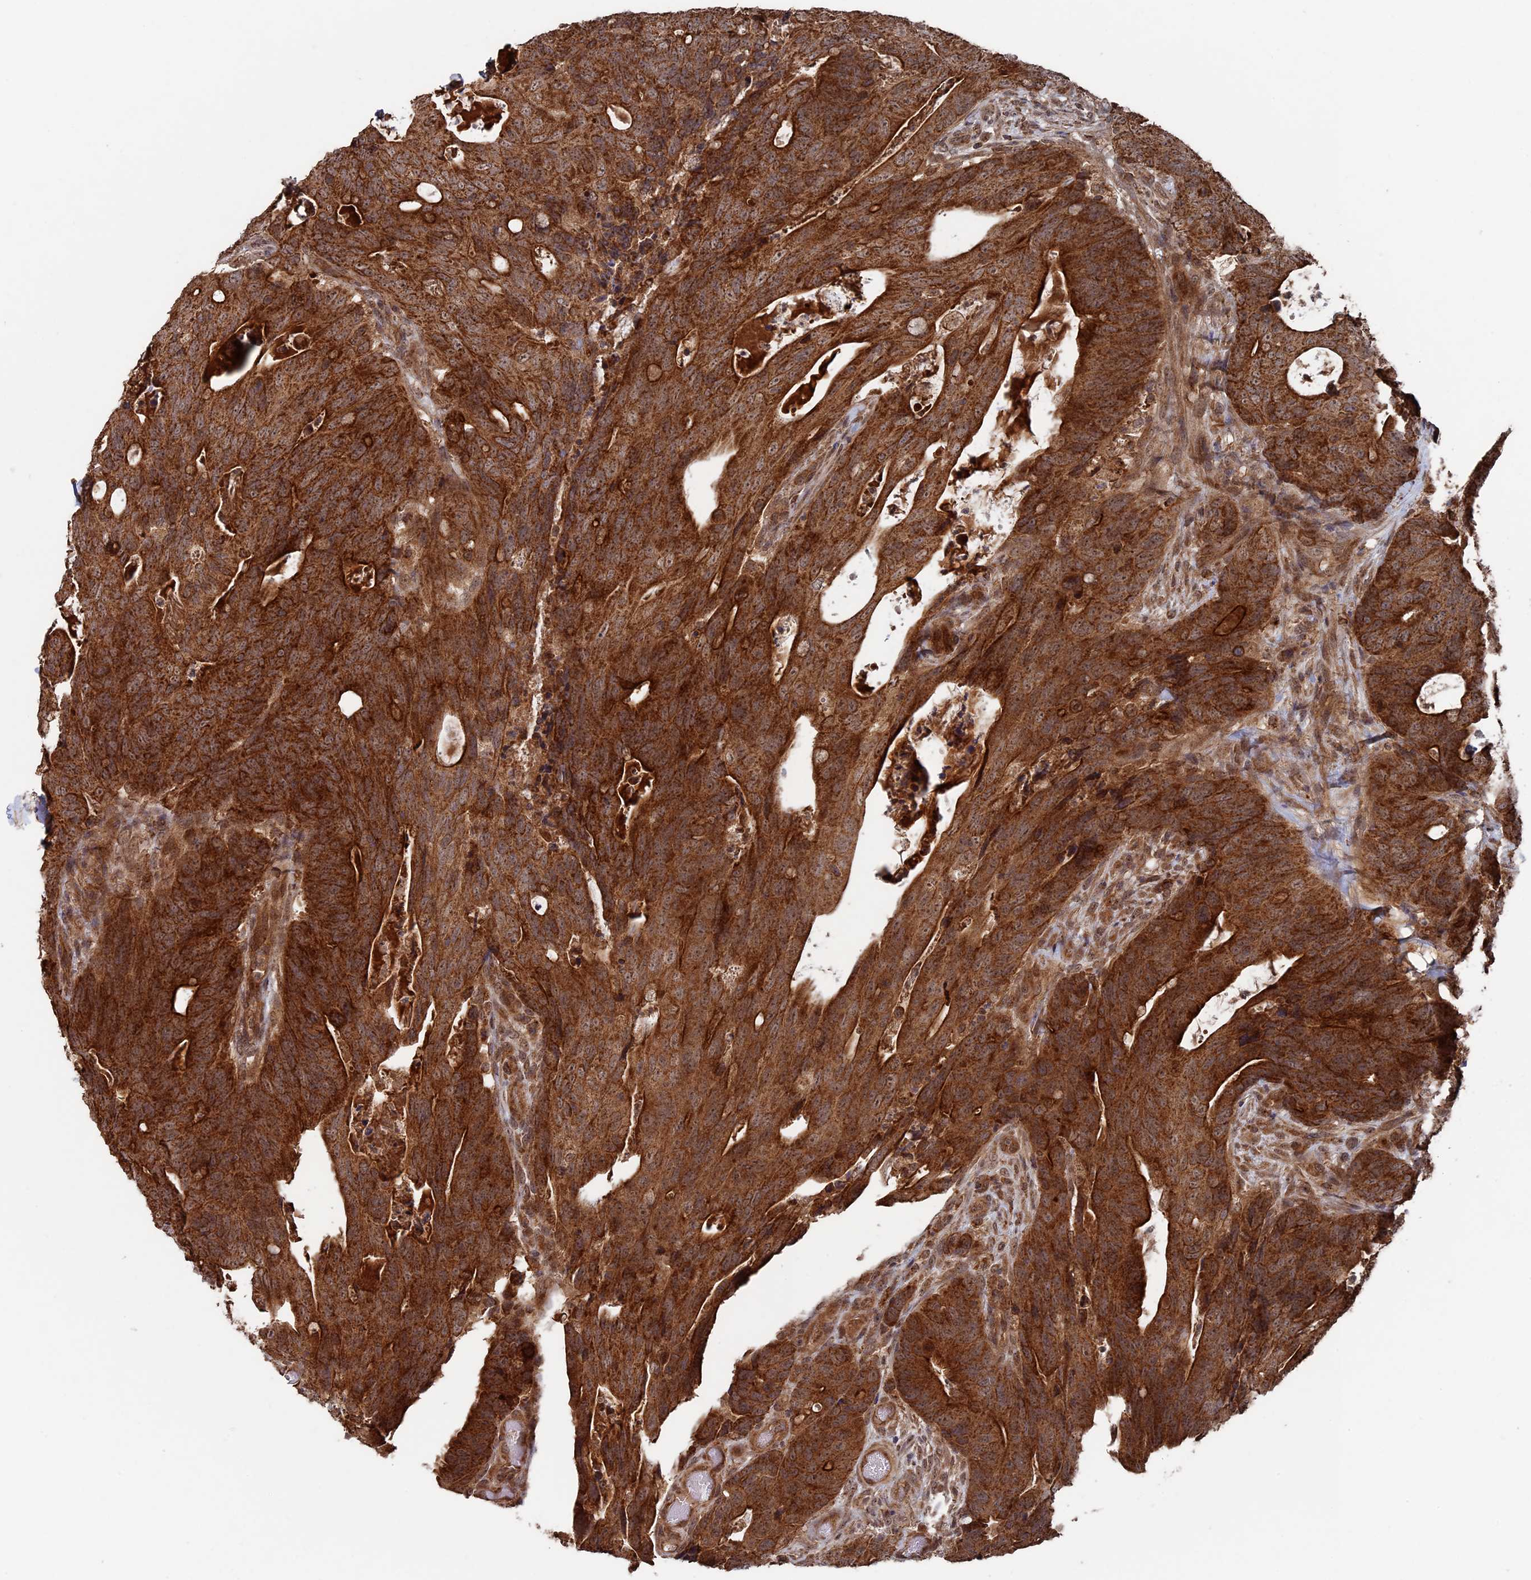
{"staining": {"intensity": "strong", "quantity": ">75%", "location": "cytoplasmic/membranous"}, "tissue": "colorectal cancer", "cell_type": "Tumor cells", "image_type": "cancer", "snomed": [{"axis": "morphology", "description": "Adenocarcinoma, NOS"}, {"axis": "topography", "description": "Colon"}], "caption": "Colorectal cancer tissue reveals strong cytoplasmic/membranous staining in about >75% of tumor cells, visualized by immunohistochemistry. Using DAB (3,3'-diaminobenzidine) (brown) and hematoxylin (blue) stains, captured at high magnification using brightfield microscopy.", "gene": "RAB15", "patient": {"sex": "female", "age": 82}}